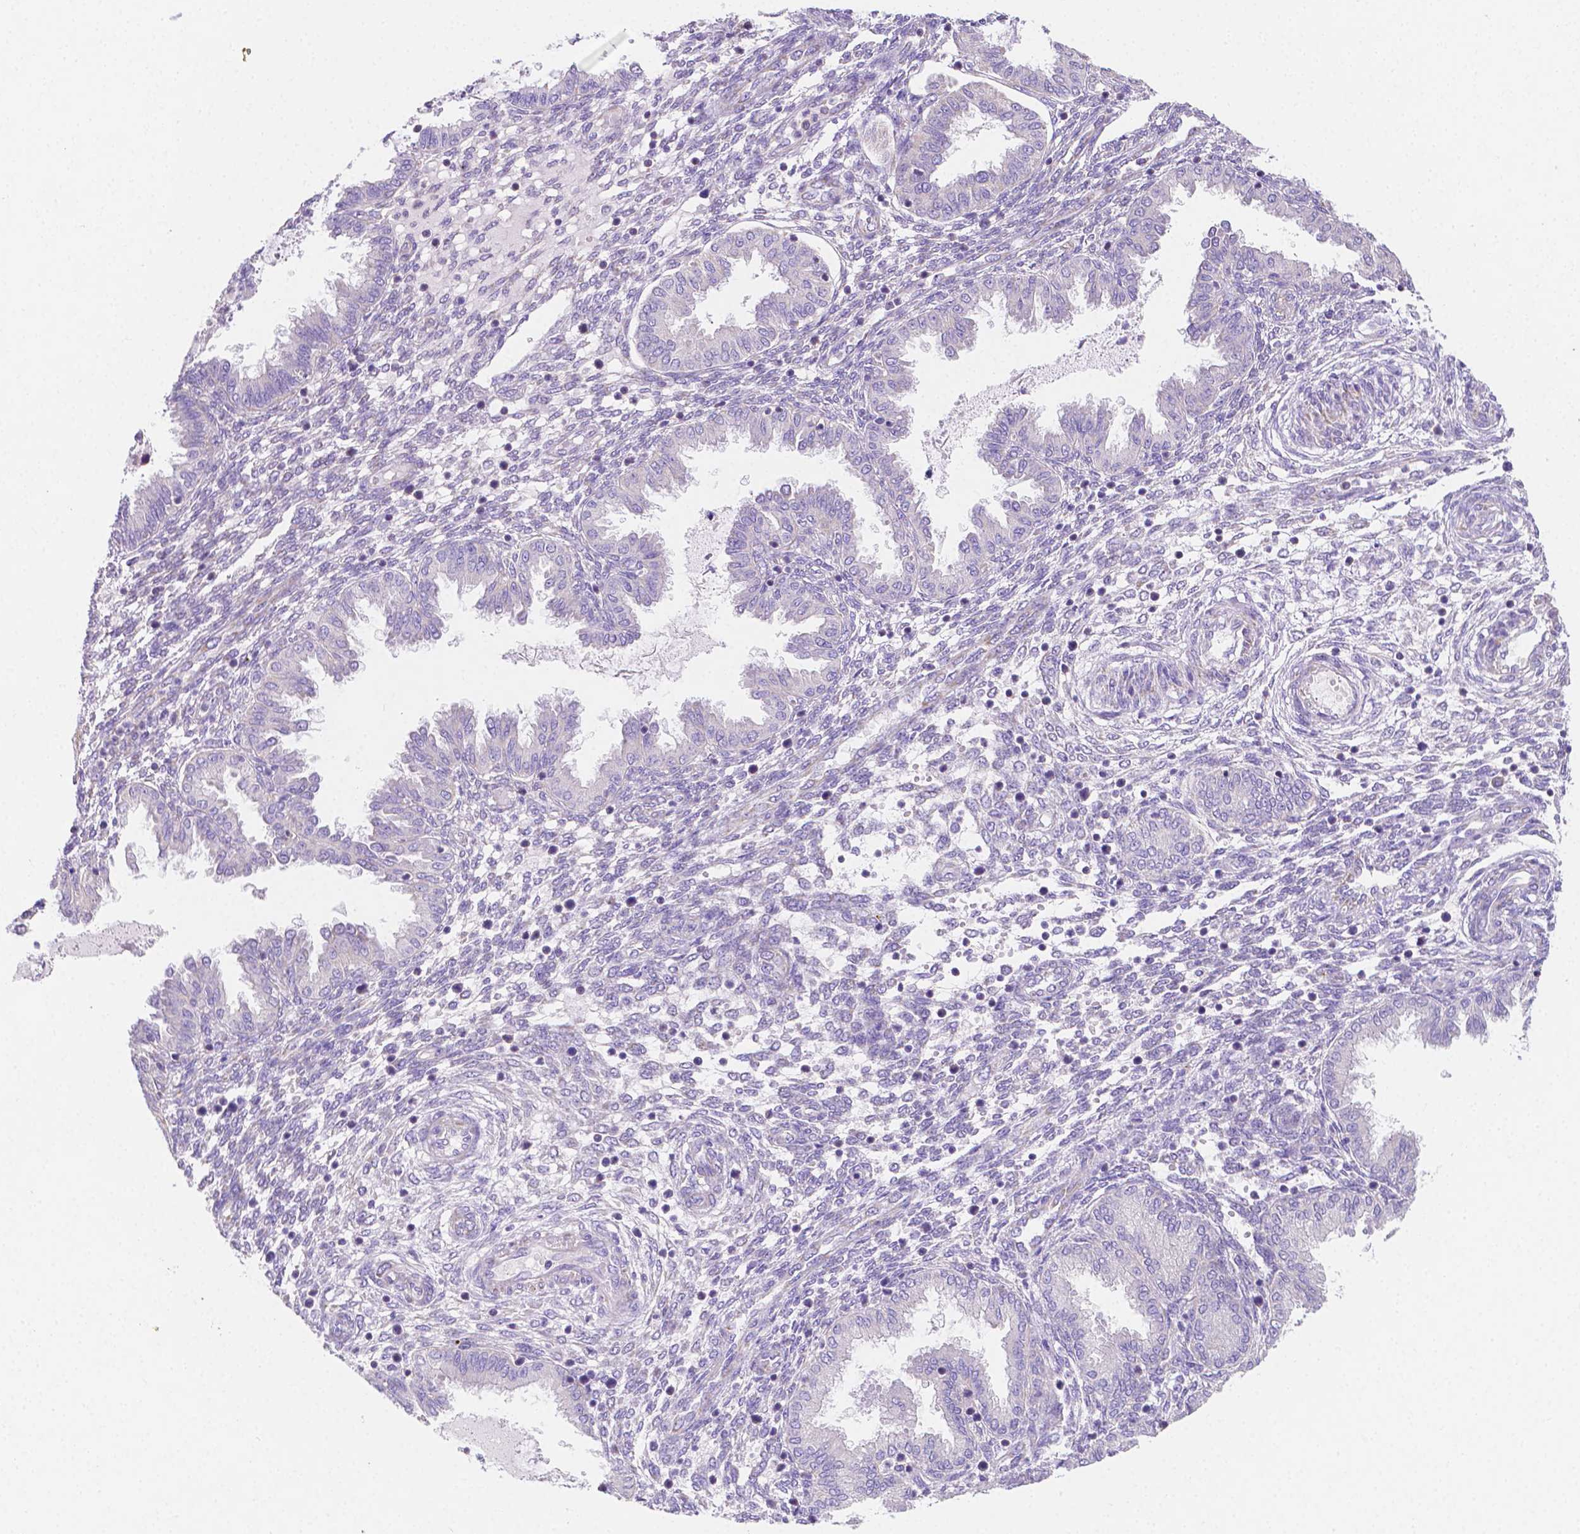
{"staining": {"intensity": "negative", "quantity": "none", "location": "none"}, "tissue": "endometrium", "cell_type": "Cells in endometrial stroma", "image_type": "normal", "snomed": [{"axis": "morphology", "description": "Normal tissue, NOS"}, {"axis": "topography", "description": "Endometrium"}], "caption": "High power microscopy image of an immunohistochemistry (IHC) micrograph of benign endometrium, revealing no significant staining in cells in endometrial stroma. (Immunohistochemistry (ihc), brightfield microscopy, high magnification).", "gene": "SGTB", "patient": {"sex": "female", "age": 33}}